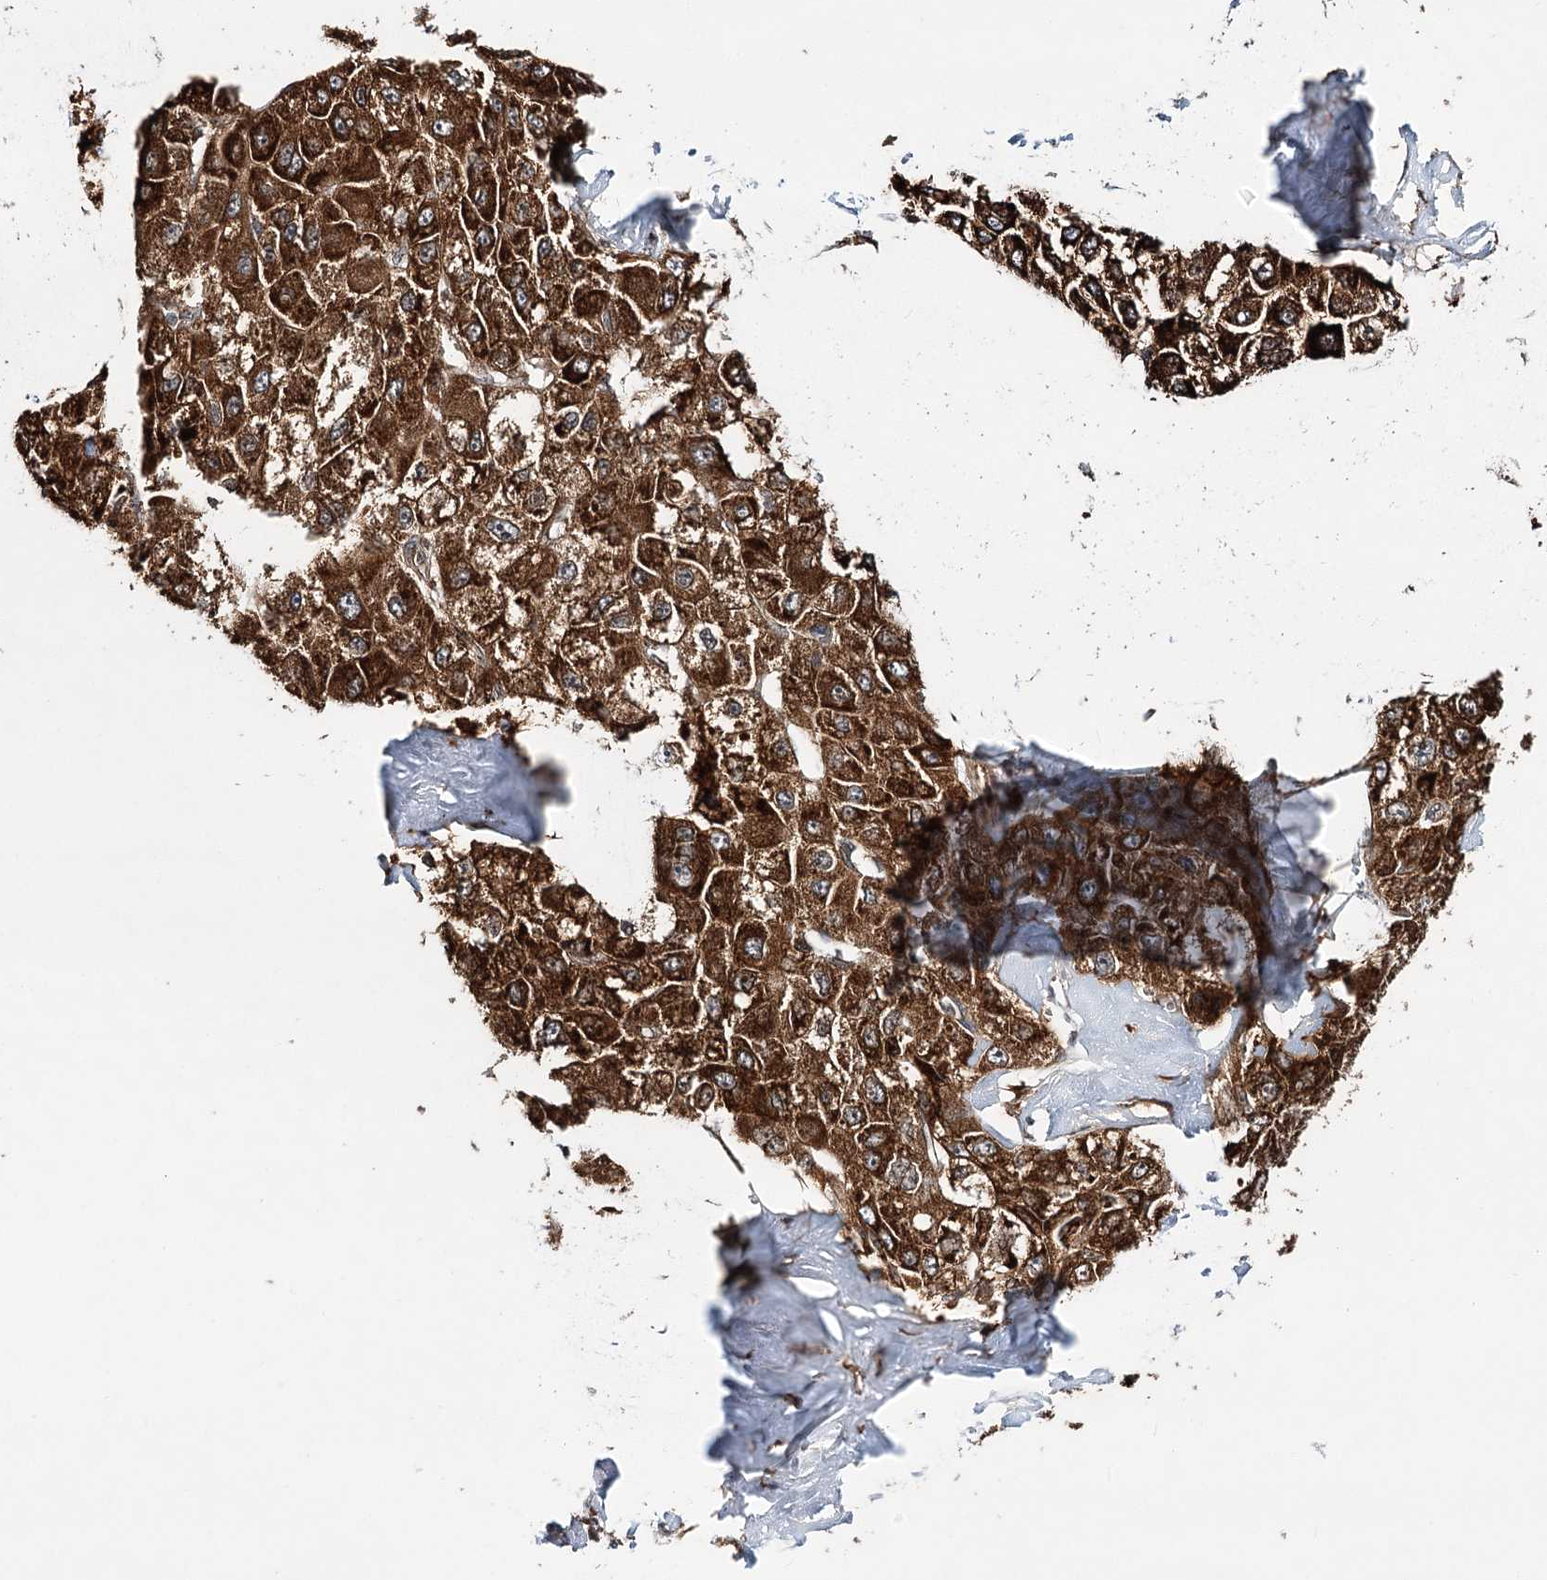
{"staining": {"intensity": "strong", "quantity": ">75%", "location": "cytoplasmic/membranous"}, "tissue": "liver cancer", "cell_type": "Tumor cells", "image_type": "cancer", "snomed": [{"axis": "morphology", "description": "Carcinoma, Hepatocellular, NOS"}, {"axis": "topography", "description": "Liver"}], "caption": "Immunohistochemical staining of human hepatocellular carcinoma (liver) exhibits strong cytoplasmic/membranous protein positivity in about >75% of tumor cells.", "gene": "DNAJB14", "patient": {"sex": "male", "age": 80}}